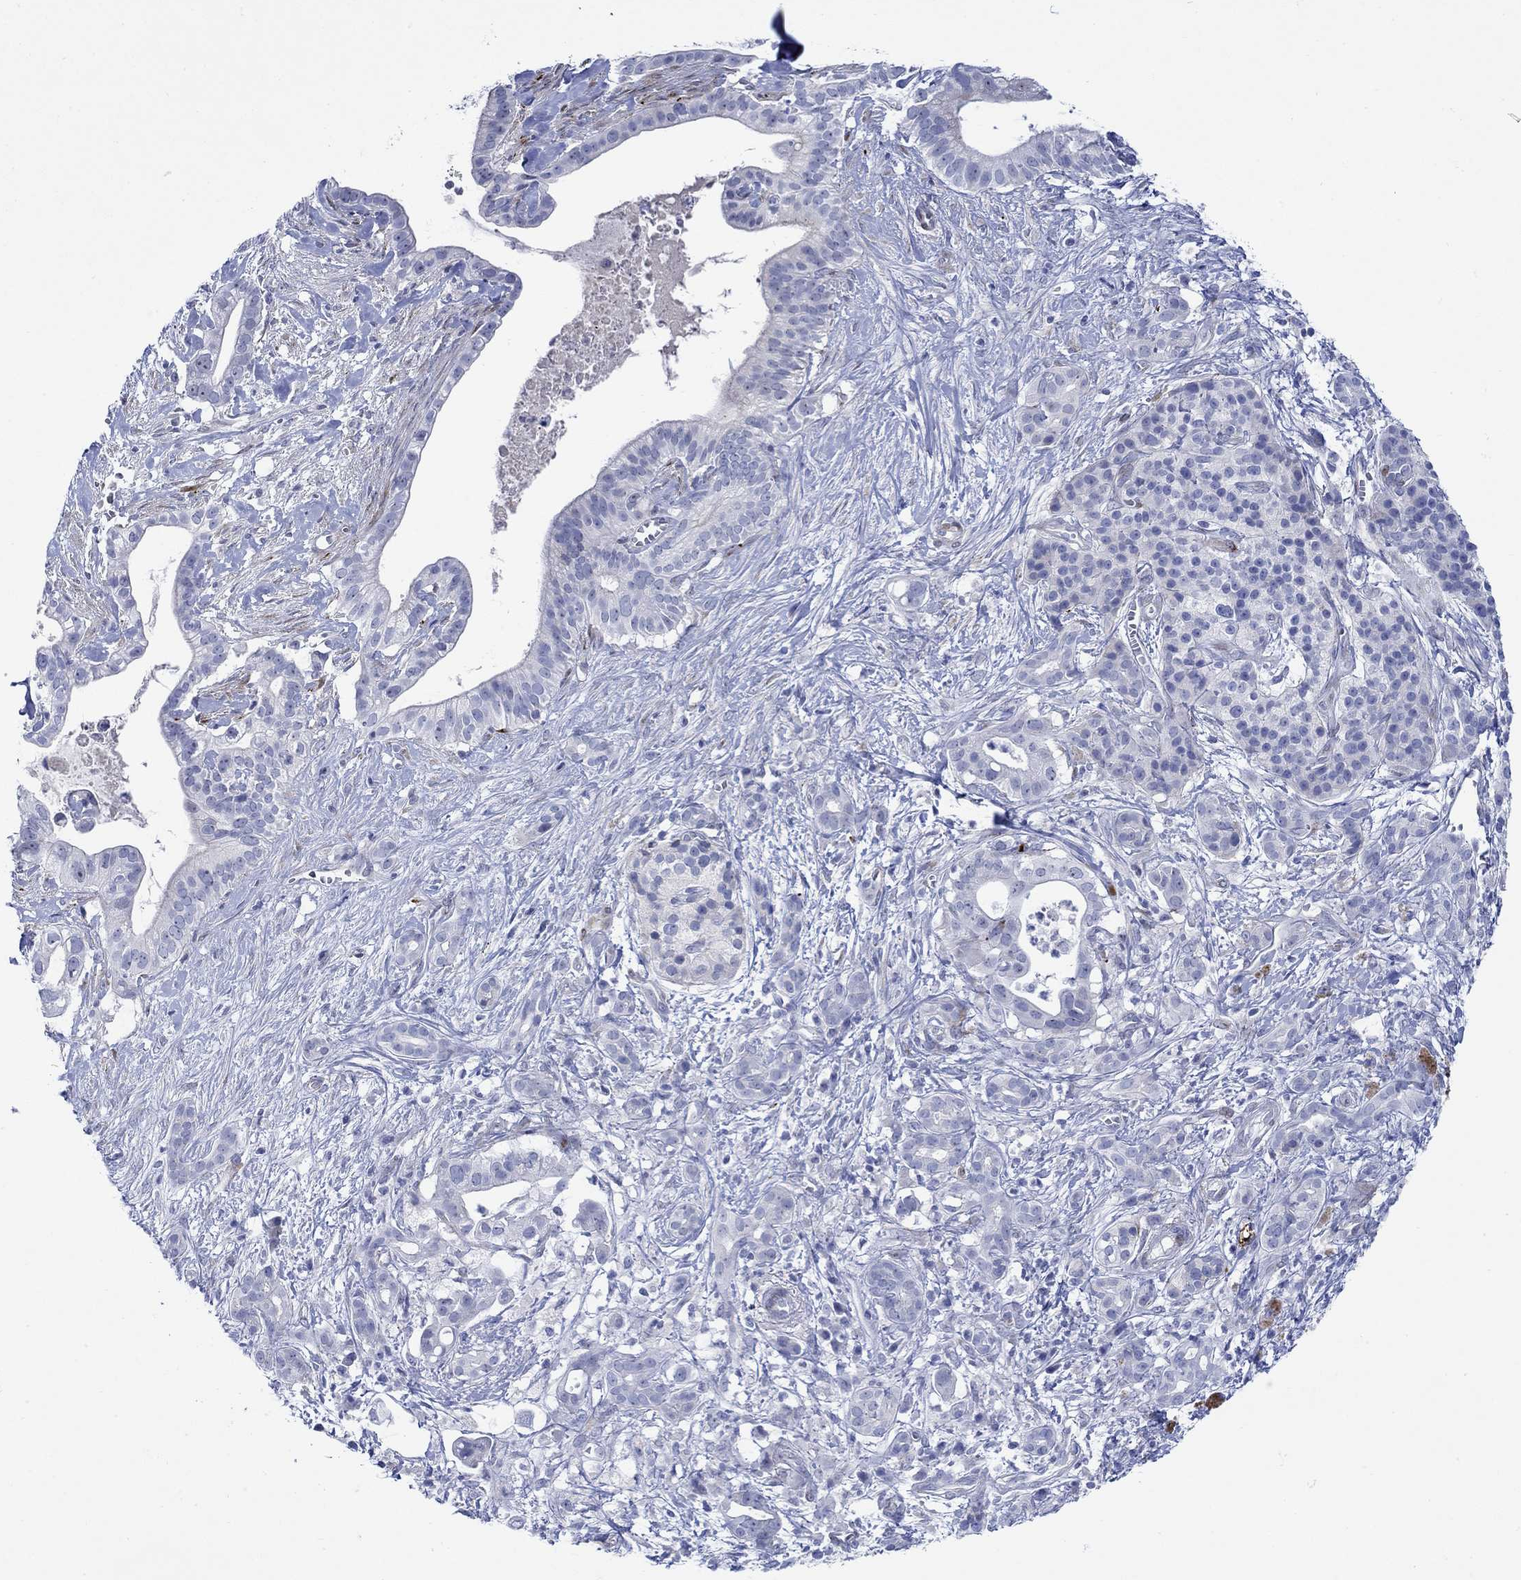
{"staining": {"intensity": "negative", "quantity": "none", "location": "none"}, "tissue": "pancreatic cancer", "cell_type": "Tumor cells", "image_type": "cancer", "snomed": [{"axis": "morphology", "description": "Adenocarcinoma, NOS"}, {"axis": "topography", "description": "Pancreas"}], "caption": "An image of human pancreatic adenocarcinoma is negative for staining in tumor cells.", "gene": "KSR2", "patient": {"sex": "male", "age": 61}}